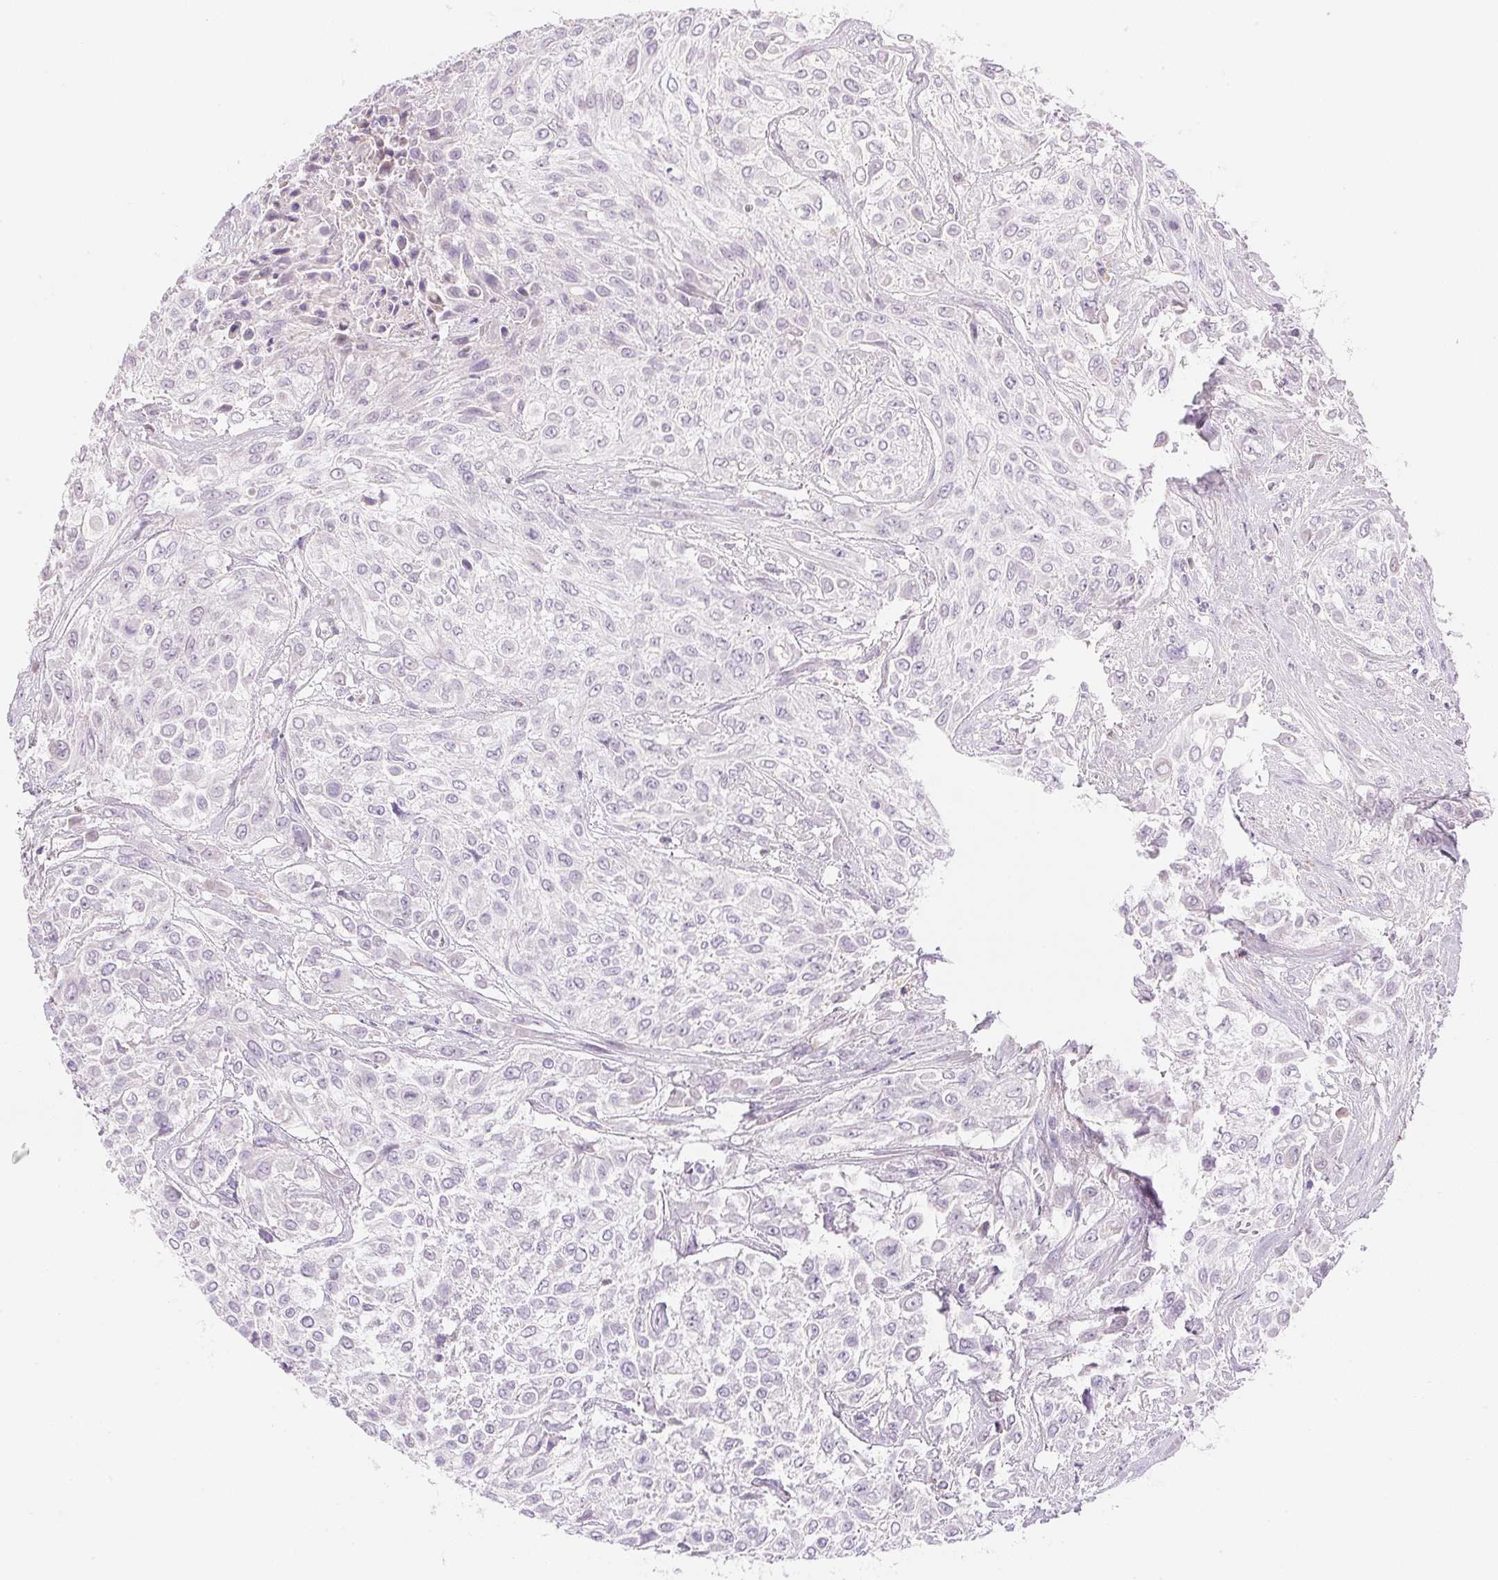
{"staining": {"intensity": "negative", "quantity": "none", "location": "none"}, "tissue": "urothelial cancer", "cell_type": "Tumor cells", "image_type": "cancer", "snomed": [{"axis": "morphology", "description": "Urothelial carcinoma, High grade"}, {"axis": "topography", "description": "Urinary bladder"}], "caption": "Immunohistochemistry micrograph of high-grade urothelial carcinoma stained for a protein (brown), which displays no staining in tumor cells.", "gene": "TEKT1", "patient": {"sex": "male", "age": 57}}